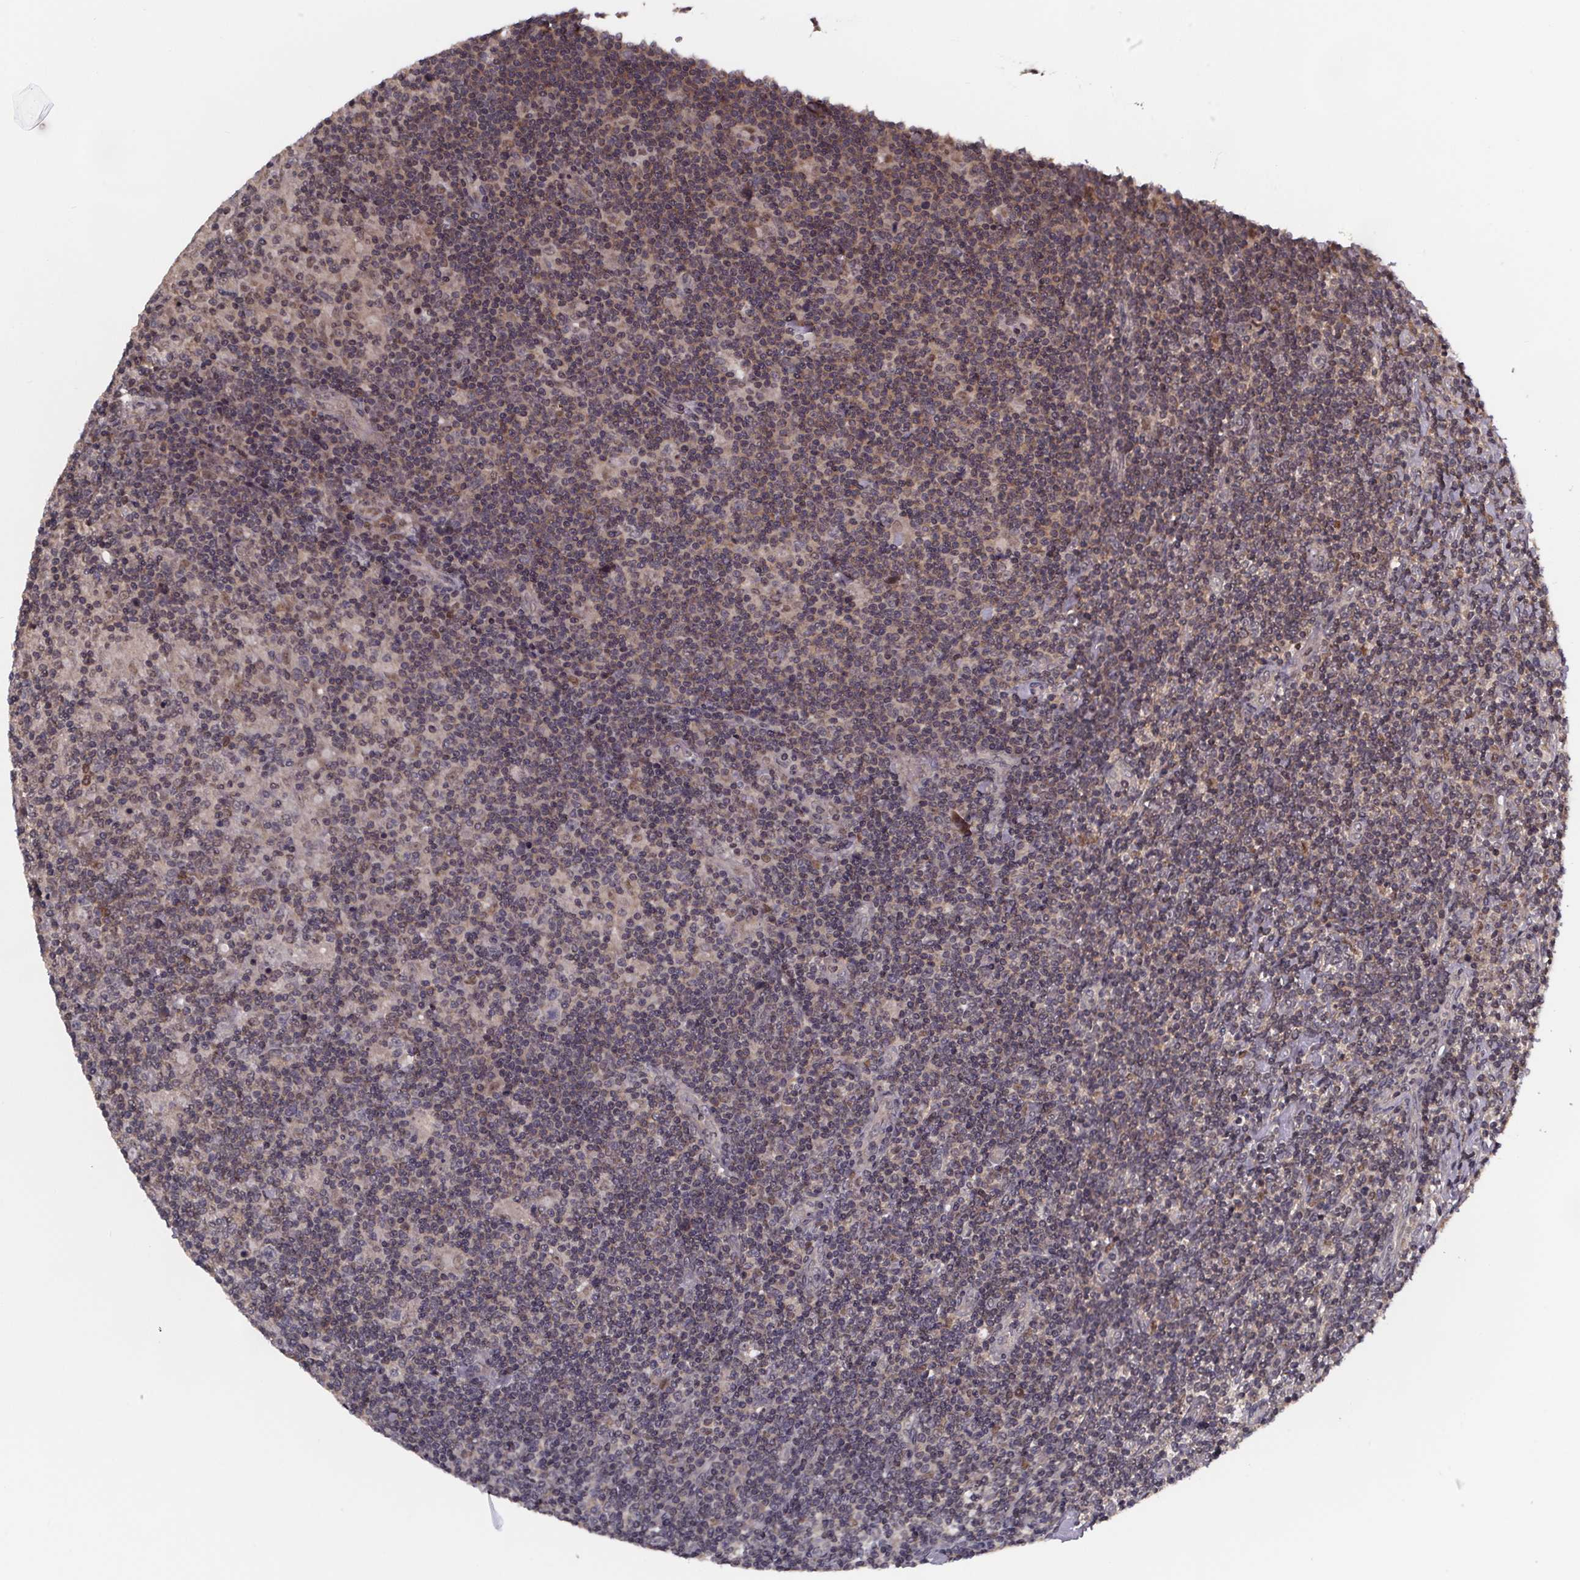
{"staining": {"intensity": "negative", "quantity": "none", "location": "none"}, "tissue": "lymphoma", "cell_type": "Tumor cells", "image_type": "cancer", "snomed": [{"axis": "morphology", "description": "Hodgkin's disease, NOS"}, {"axis": "topography", "description": "Lymph node"}], "caption": "Immunohistochemistry histopathology image of Hodgkin's disease stained for a protein (brown), which displays no staining in tumor cells. The staining was performed using DAB to visualize the protein expression in brown, while the nuclei were stained in blue with hematoxylin (Magnification: 20x).", "gene": "FN3KRP", "patient": {"sex": "male", "age": 40}}